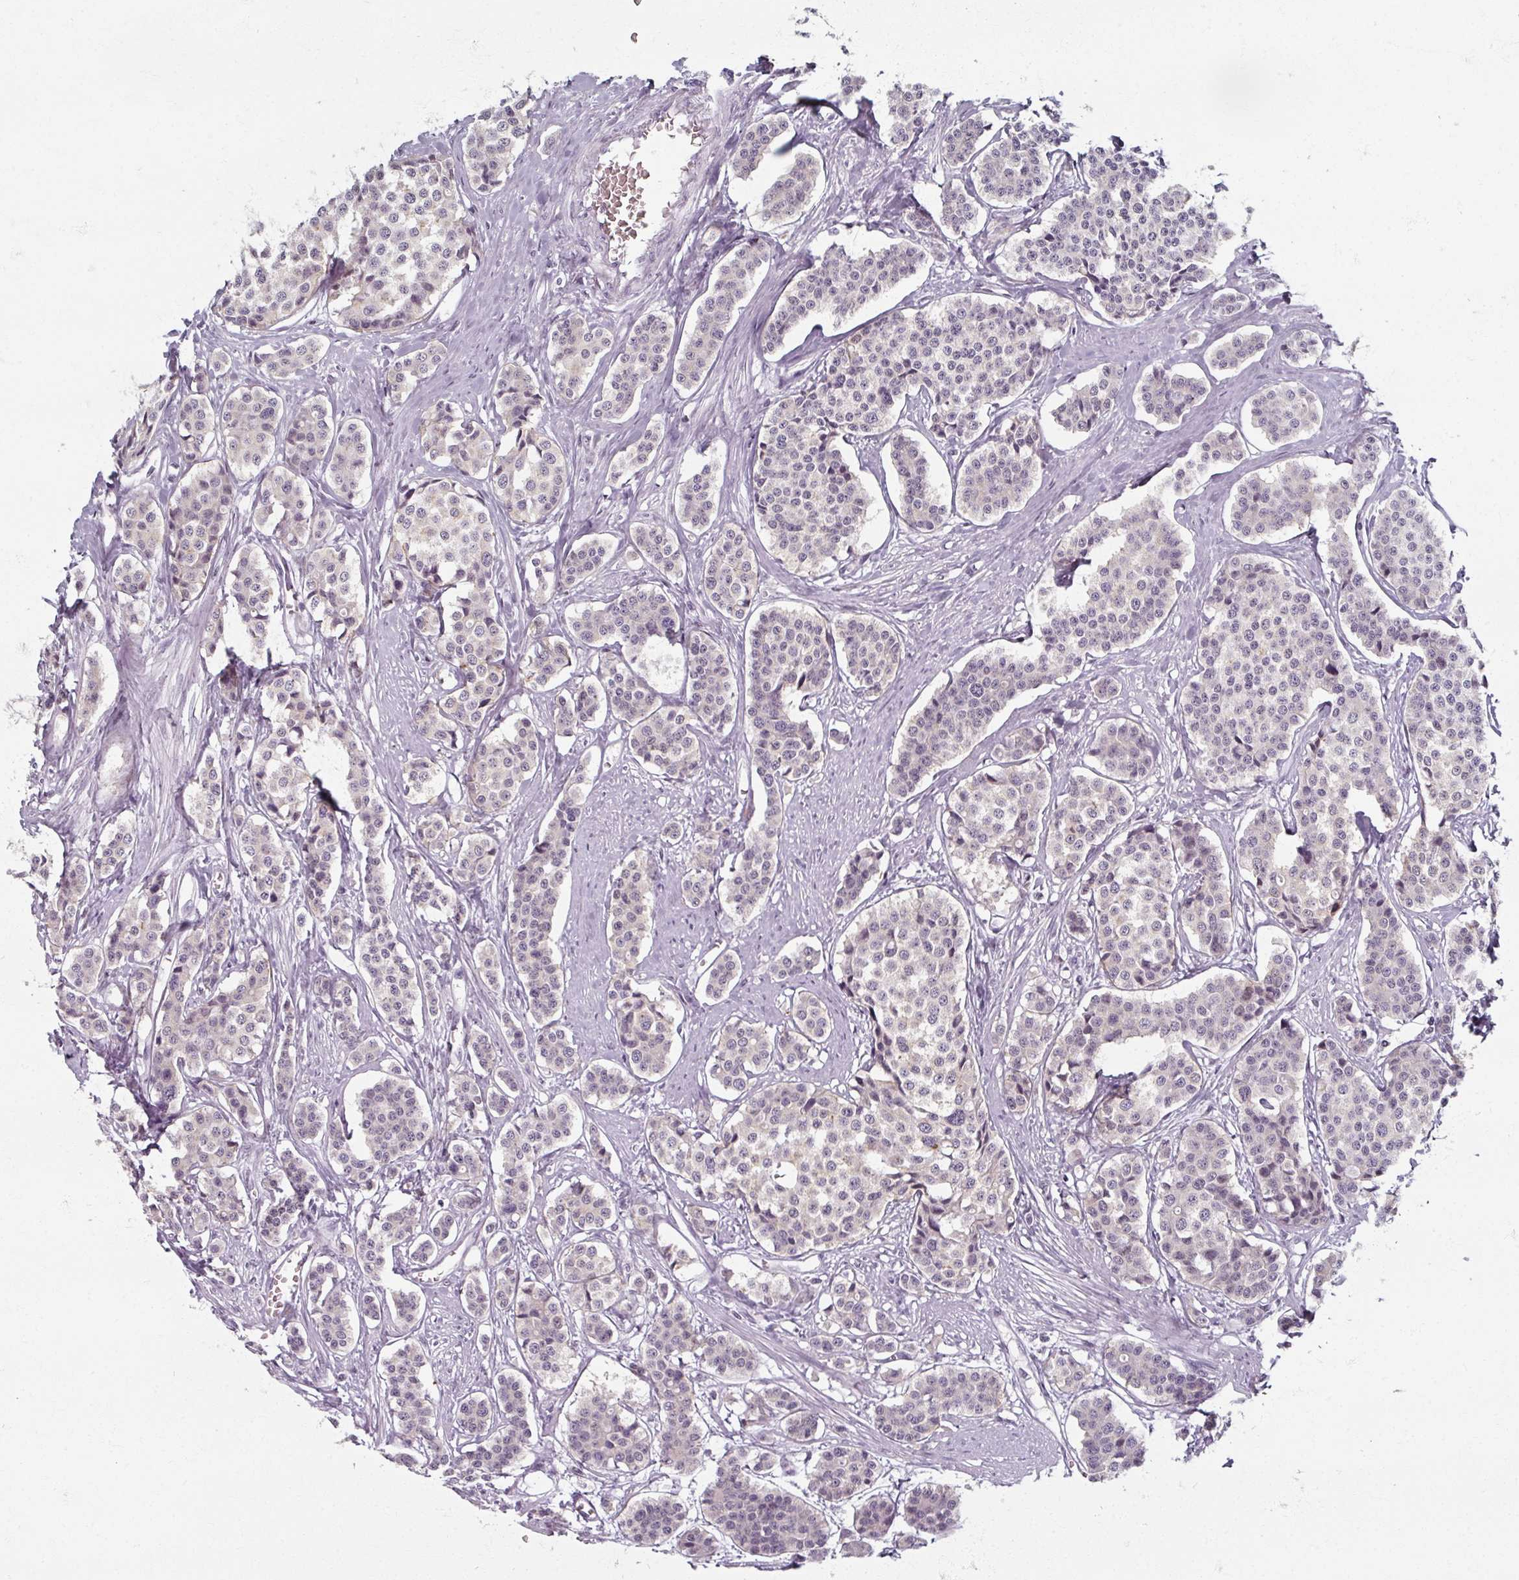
{"staining": {"intensity": "negative", "quantity": "none", "location": "none"}, "tissue": "carcinoid", "cell_type": "Tumor cells", "image_type": "cancer", "snomed": [{"axis": "morphology", "description": "Carcinoid, malignant, NOS"}, {"axis": "topography", "description": "Small intestine"}], "caption": "There is no significant expression in tumor cells of carcinoid.", "gene": "RIPOR3", "patient": {"sex": "male", "age": 60}}